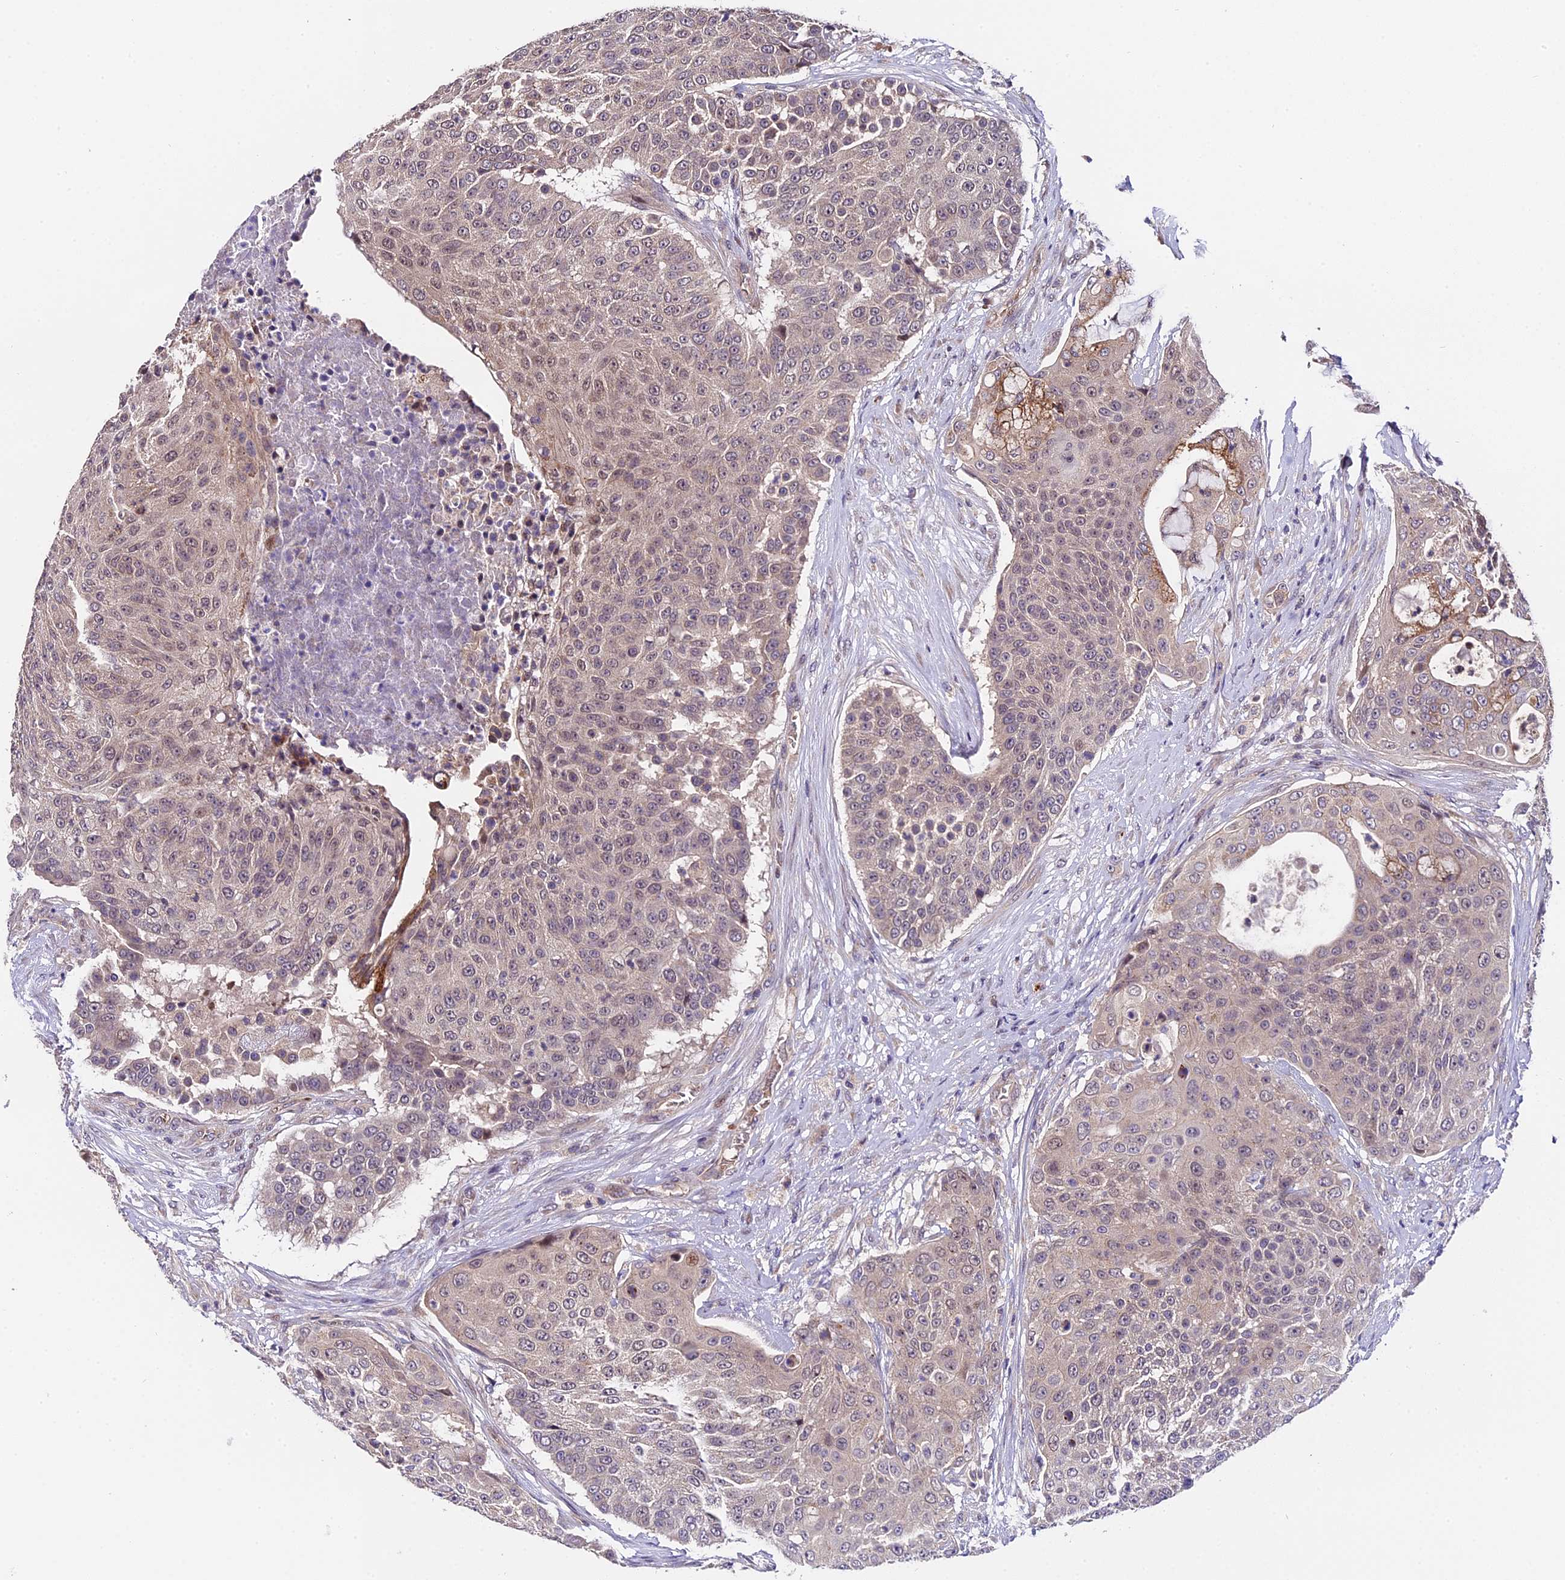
{"staining": {"intensity": "weak", "quantity": "25%-75%", "location": "nuclear"}, "tissue": "urothelial cancer", "cell_type": "Tumor cells", "image_type": "cancer", "snomed": [{"axis": "morphology", "description": "Urothelial carcinoma, High grade"}, {"axis": "topography", "description": "Urinary bladder"}], "caption": "Weak nuclear protein positivity is seen in about 25%-75% of tumor cells in urothelial cancer. The staining was performed using DAB (3,3'-diaminobenzidine) to visualize the protein expression in brown, while the nuclei were stained in blue with hematoxylin (Magnification: 20x).", "gene": "TRMT1", "patient": {"sex": "female", "age": 63}}